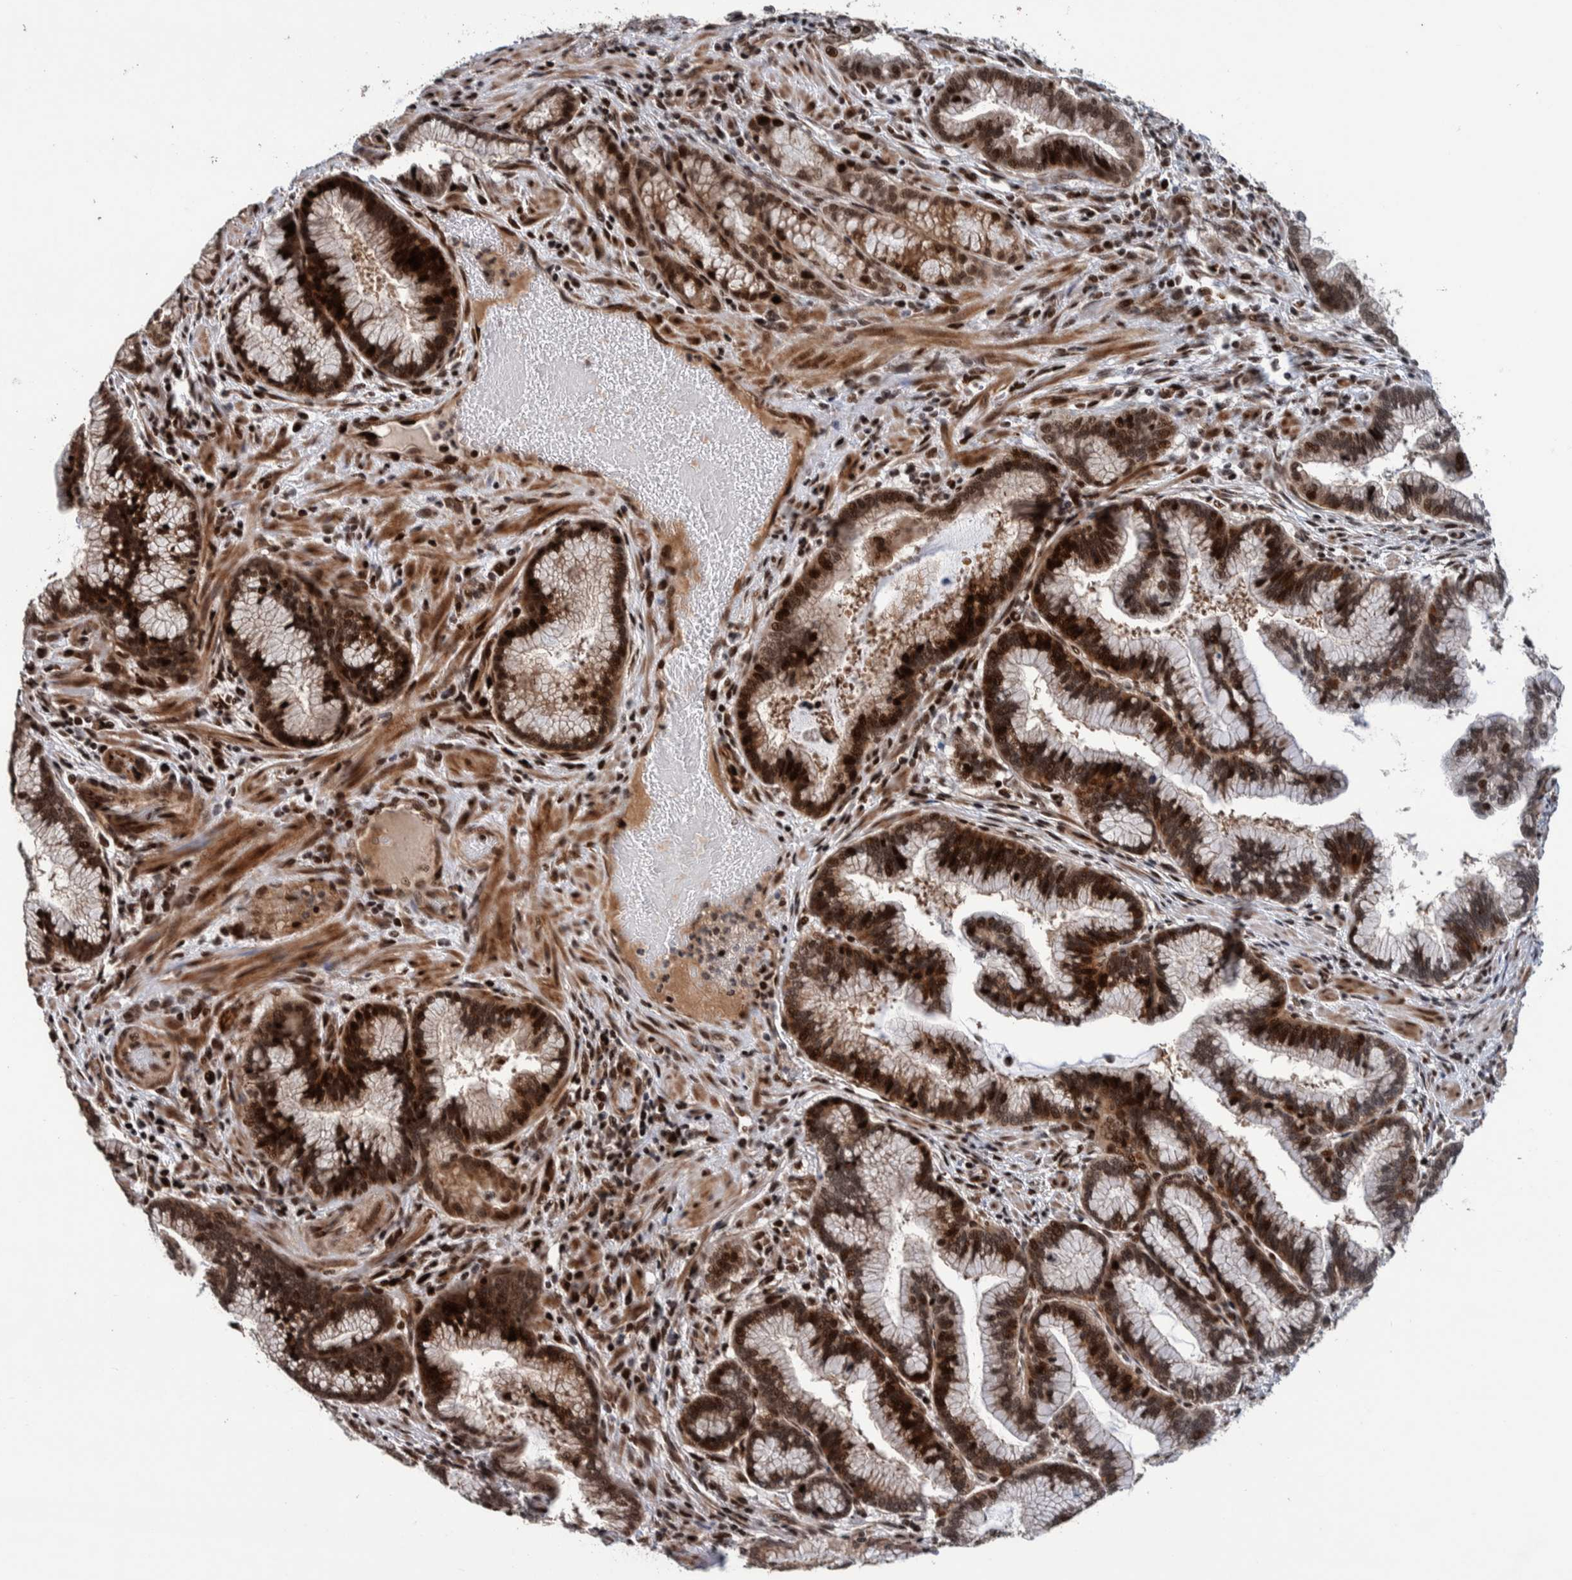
{"staining": {"intensity": "strong", "quantity": ">75%", "location": "cytoplasmic/membranous,nuclear"}, "tissue": "pancreatic cancer", "cell_type": "Tumor cells", "image_type": "cancer", "snomed": [{"axis": "morphology", "description": "Adenocarcinoma, NOS"}, {"axis": "topography", "description": "Pancreas"}], "caption": "Immunohistochemical staining of human pancreatic cancer displays strong cytoplasmic/membranous and nuclear protein positivity in approximately >75% of tumor cells.", "gene": "CHD4", "patient": {"sex": "female", "age": 64}}